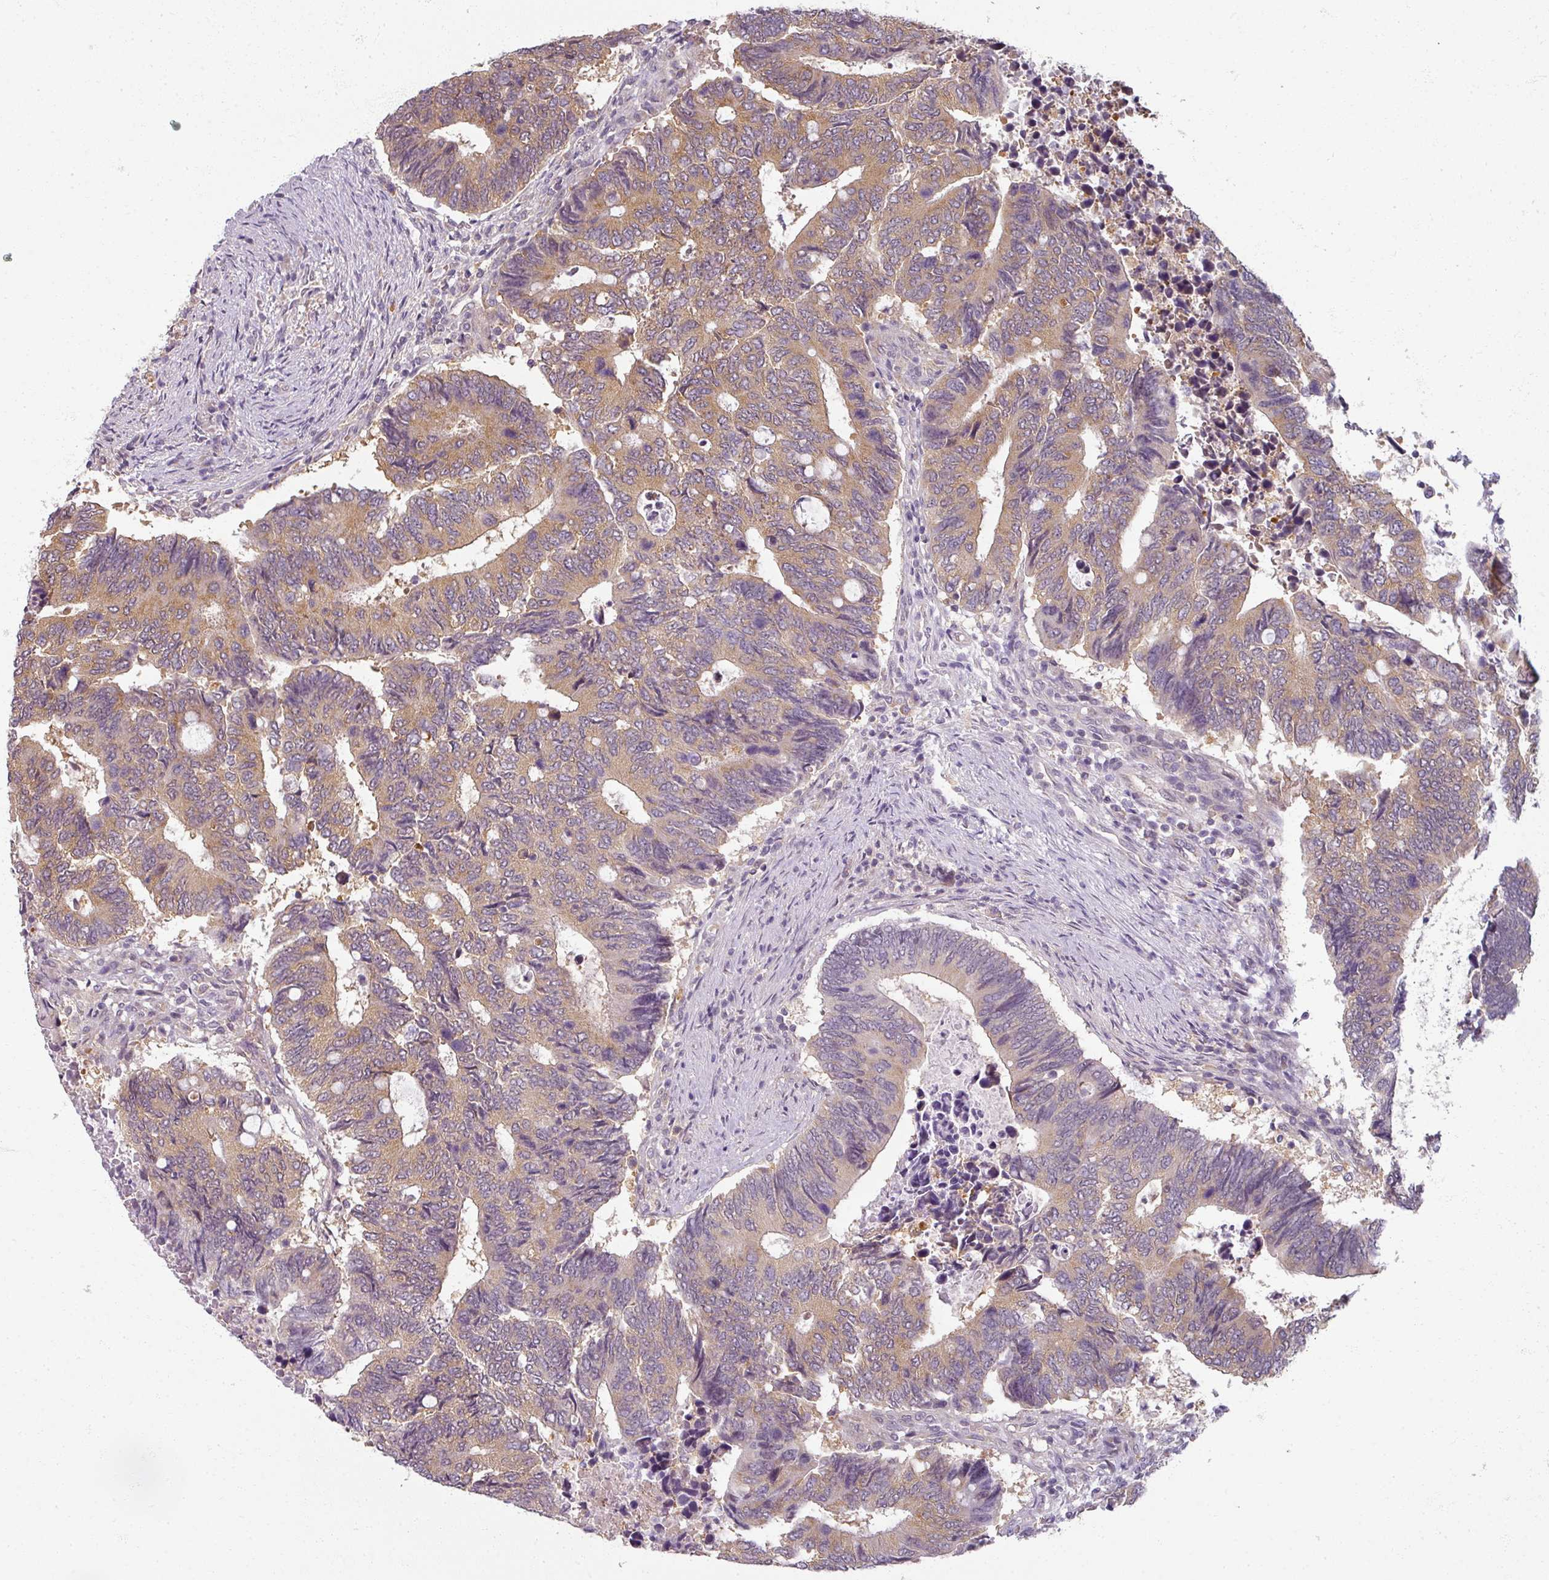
{"staining": {"intensity": "moderate", "quantity": ">75%", "location": "cytoplasmic/membranous"}, "tissue": "colorectal cancer", "cell_type": "Tumor cells", "image_type": "cancer", "snomed": [{"axis": "morphology", "description": "Adenocarcinoma, NOS"}, {"axis": "topography", "description": "Colon"}], "caption": "Human colorectal adenocarcinoma stained for a protein (brown) reveals moderate cytoplasmic/membranous positive staining in approximately >75% of tumor cells.", "gene": "AGPAT4", "patient": {"sex": "male", "age": 87}}